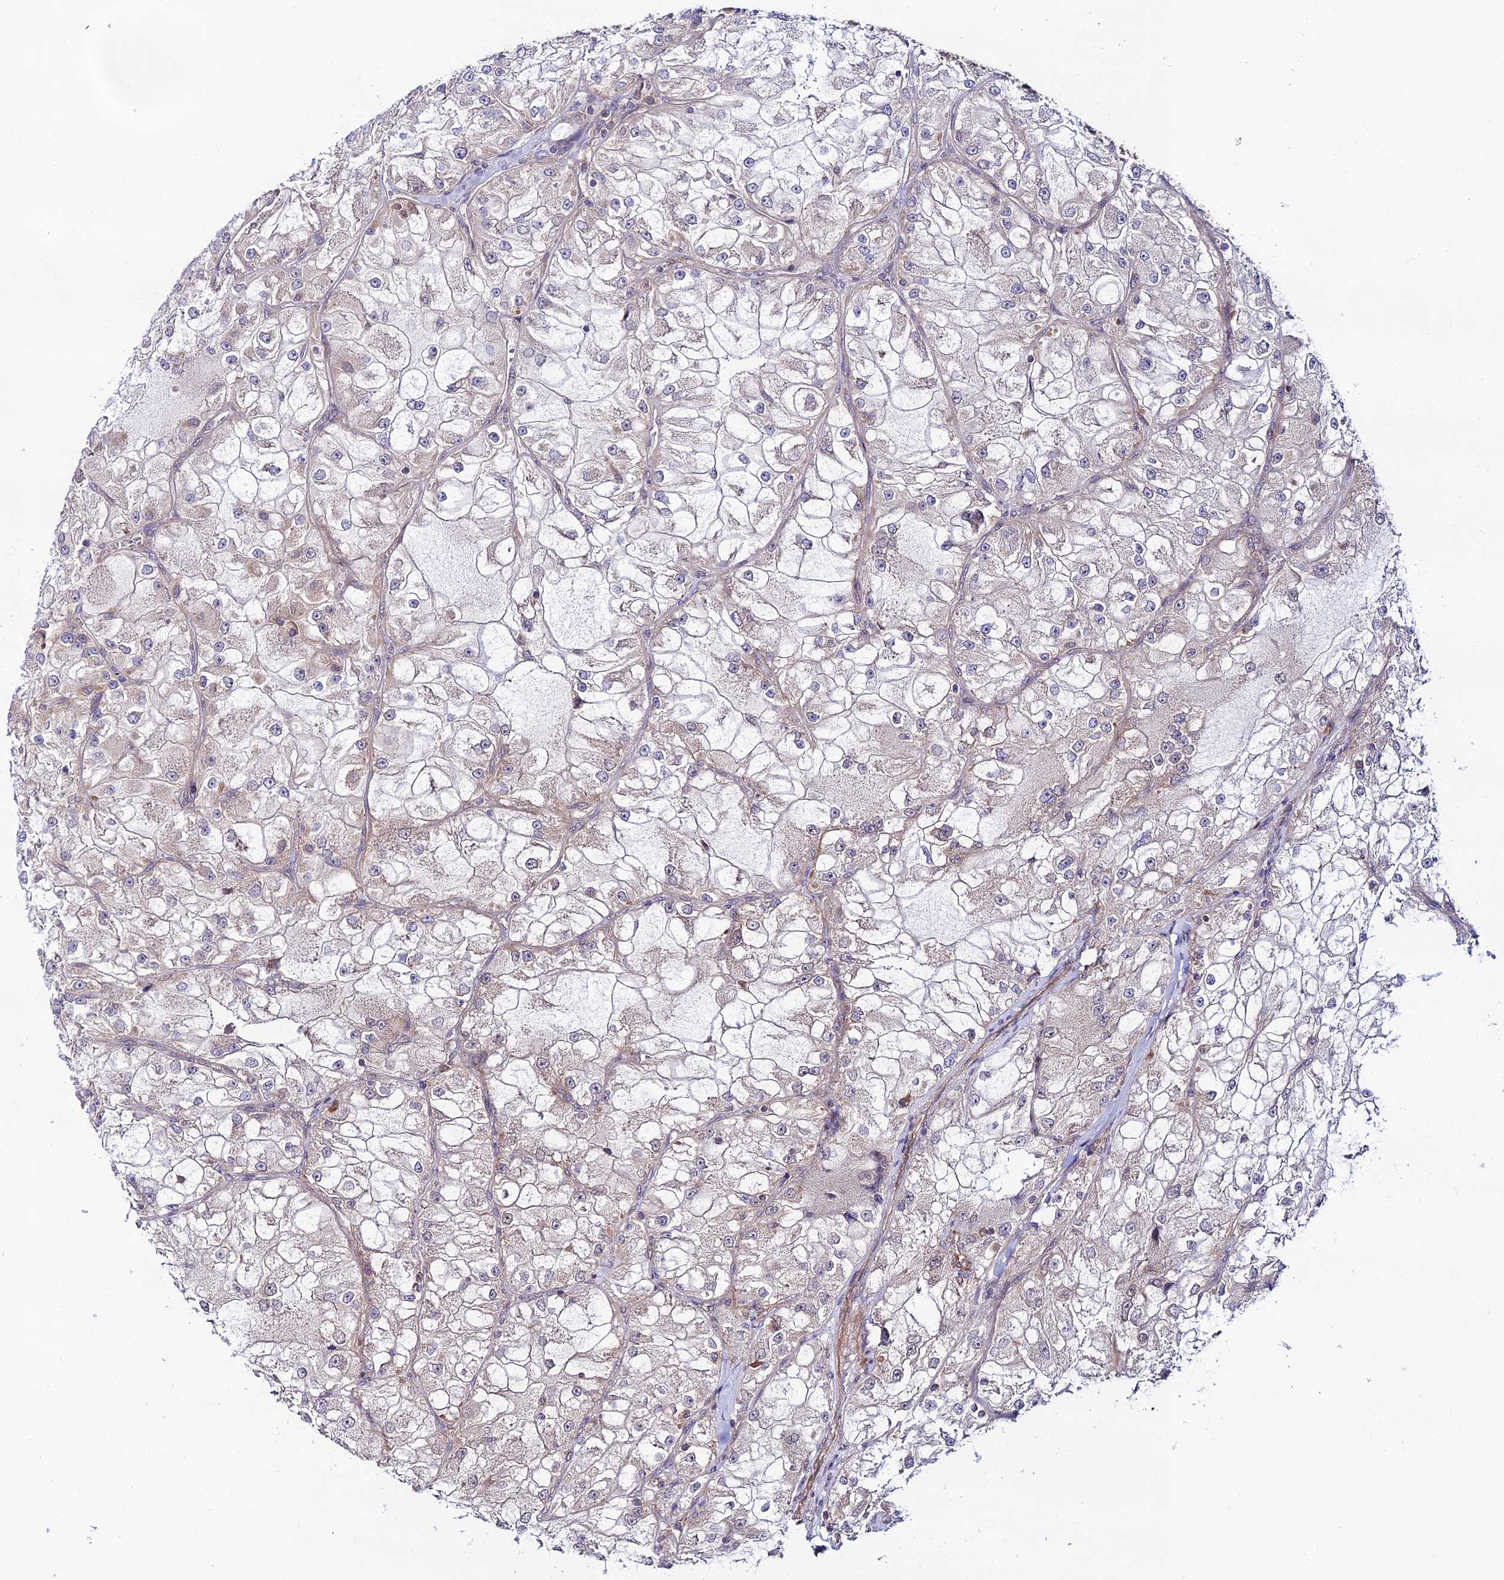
{"staining": {"intensity": "negative", "quantity": "none", "location": "none"}, "tissue": "renal cancer", "cell_type": "Tumor cells", "image_type": "cancer", "snomed": [{"axis": "morphology", "description": "Adenocarcinoma, NOS"}, {"axis": "topography", "description": "Kidney"}], "caption": "Immunohistochemistry (IHC) histopathology image of human adenocarcinoma (renal) stained for a protein (brown), which exhibits no positivity in tumor cells.", "gene": "TRIM40", "patient": {"sex": "female", "age": 72}}